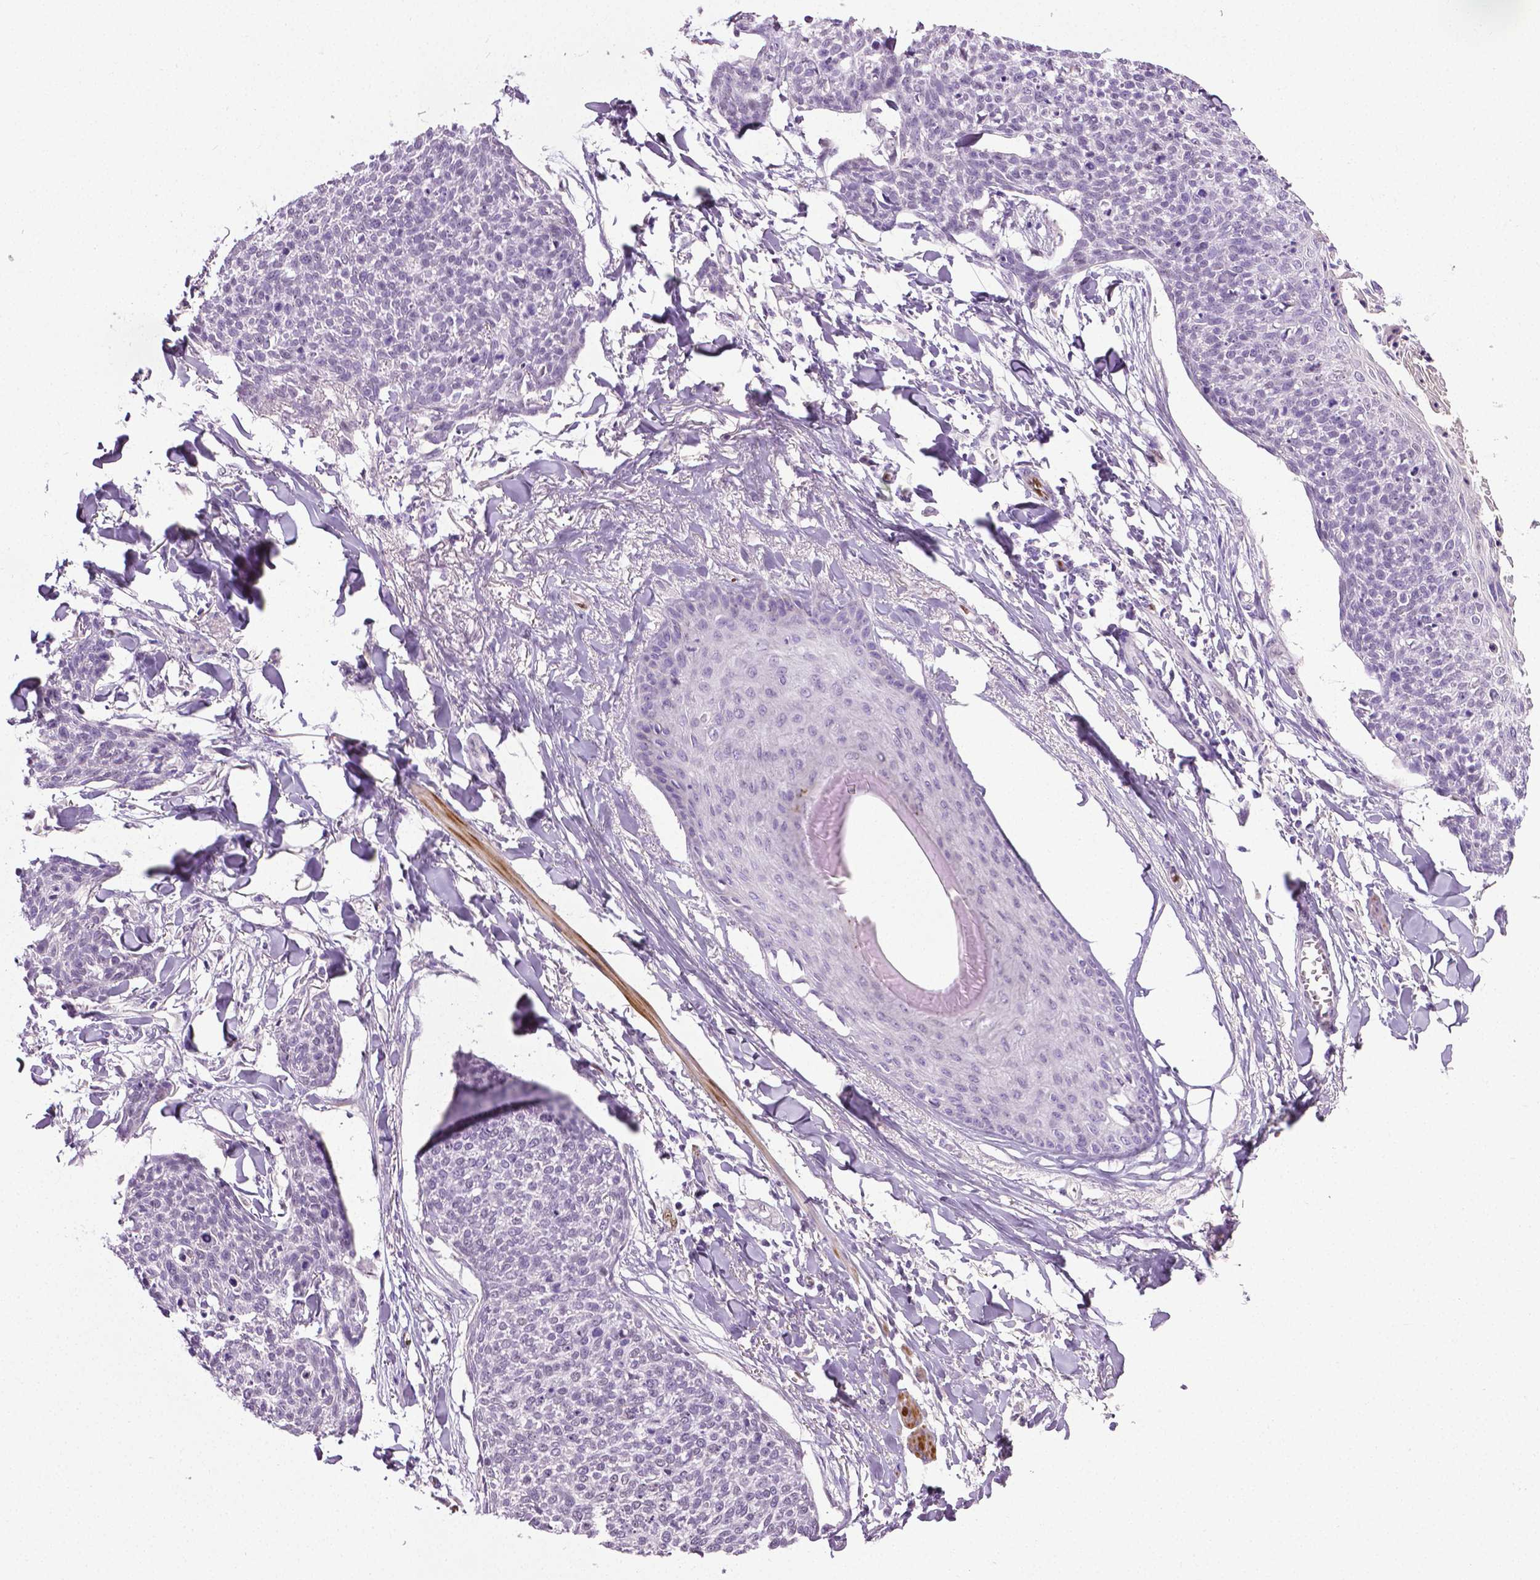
{"staining": {"intensity": "negative", "quantity": "none", "location": "none"}, "tissue": "skin cancer", "cell_type": "Tumor cells", "image_type": "cancer", "snomed": [{"axis": "morphology", "description": "Squamous cell carcinoma, NOS"}, {"axis": "topography", "description": "Skin"}, {"axis": "topography", "description": "Vulva"}], "caption": "Immunohistochemistry (IHC) of human squamous cell carcinoma (skin) shows no staining in tumor cells. The staining is performed using DAB (3,3'-diaminobenzidine) brown chromogen with nuclei counter-stained in using hematoxylin.", "gene": "PTGER3", "patient": {"sex": "female", "age": 75}}